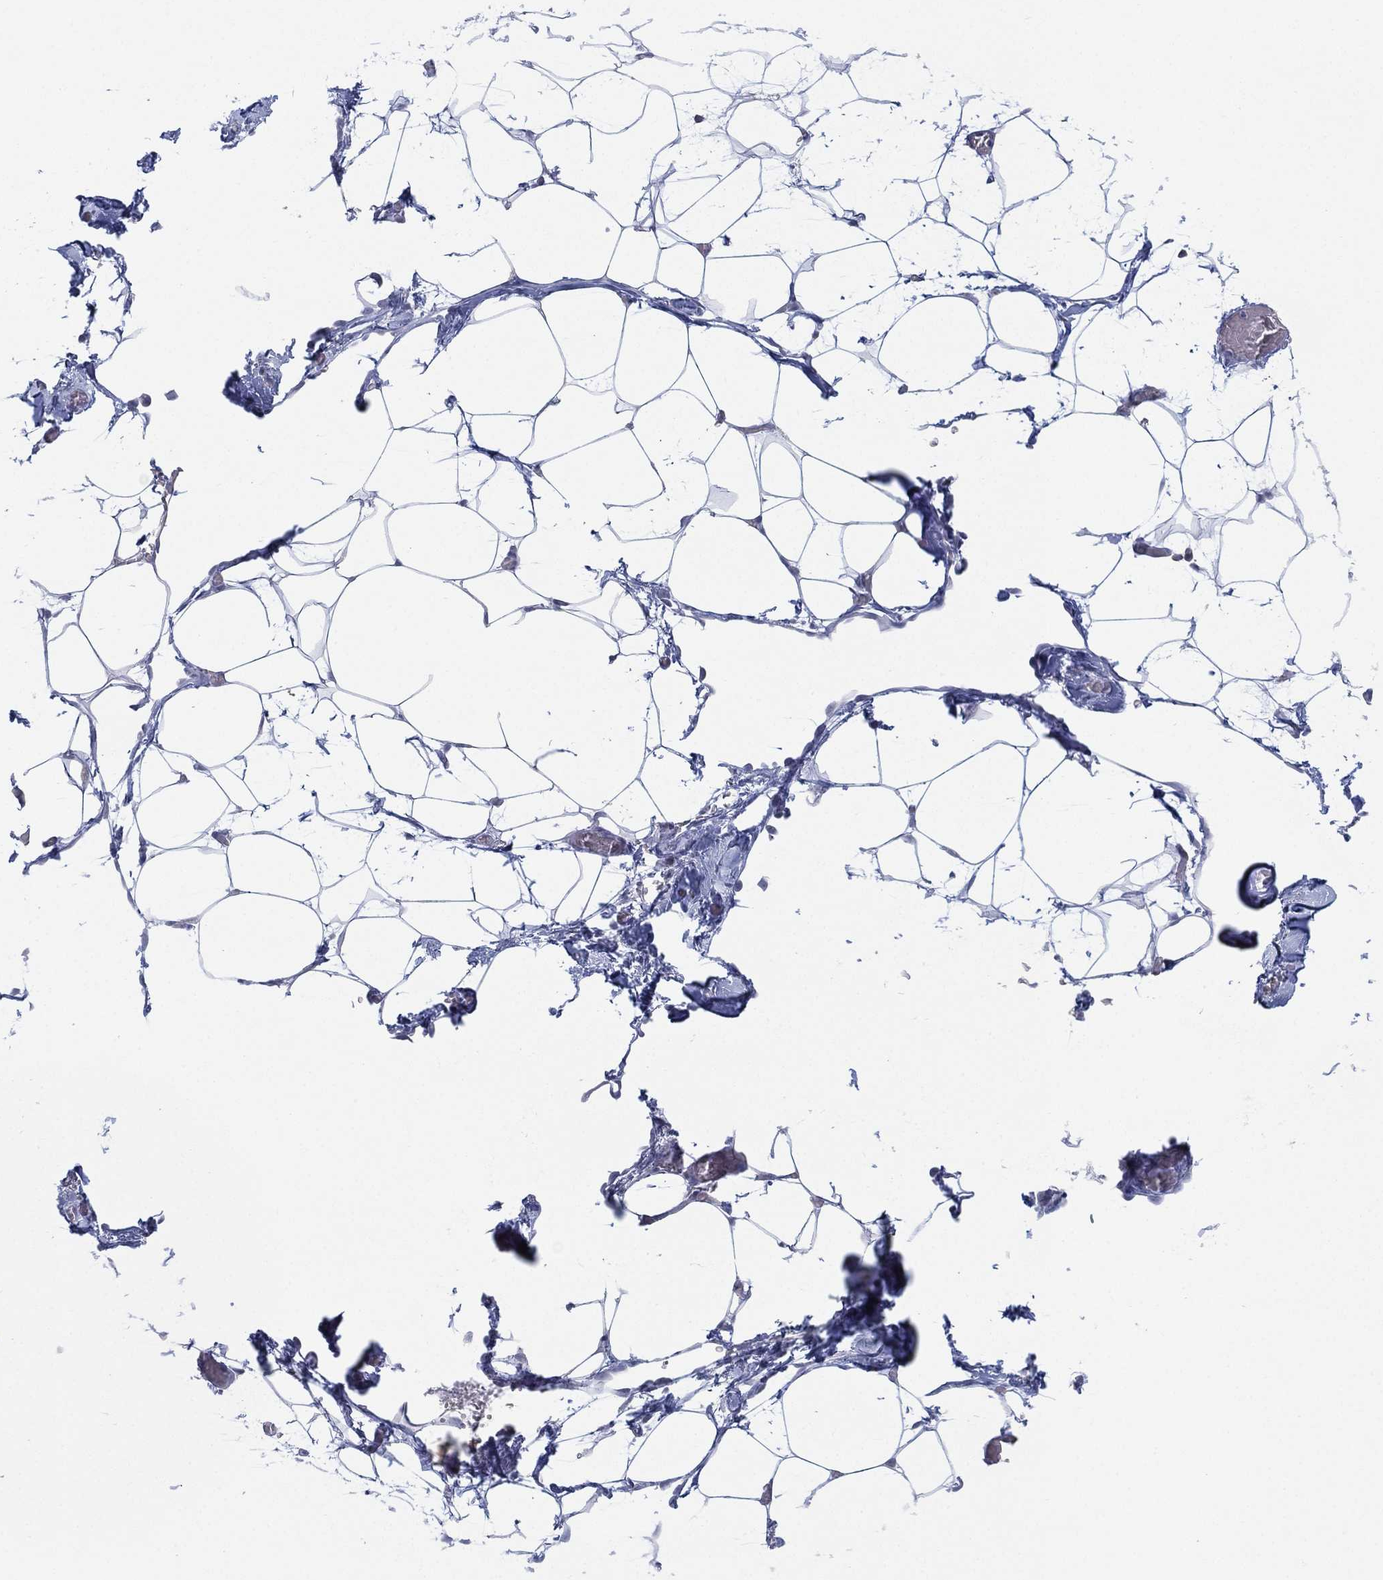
{"staining": {"intensity": "negative", "quantity": "none", "location": "none"}, "tissue": "adipose tissue", "cell_type": "Adipocytes", "image_type": "normal", "snomed": [{"axis": "morphology", "description": "Normal tissue, NOS"}, {"axis": "topography", "description": "Adipose tissue"}], "caption": "The immunohistochemistry (IHC) image has no significant positivity in adipocytes of adipose tissue.", "gene": "SEPTIN1", "patient": {"sex": "male", "age": 57}}